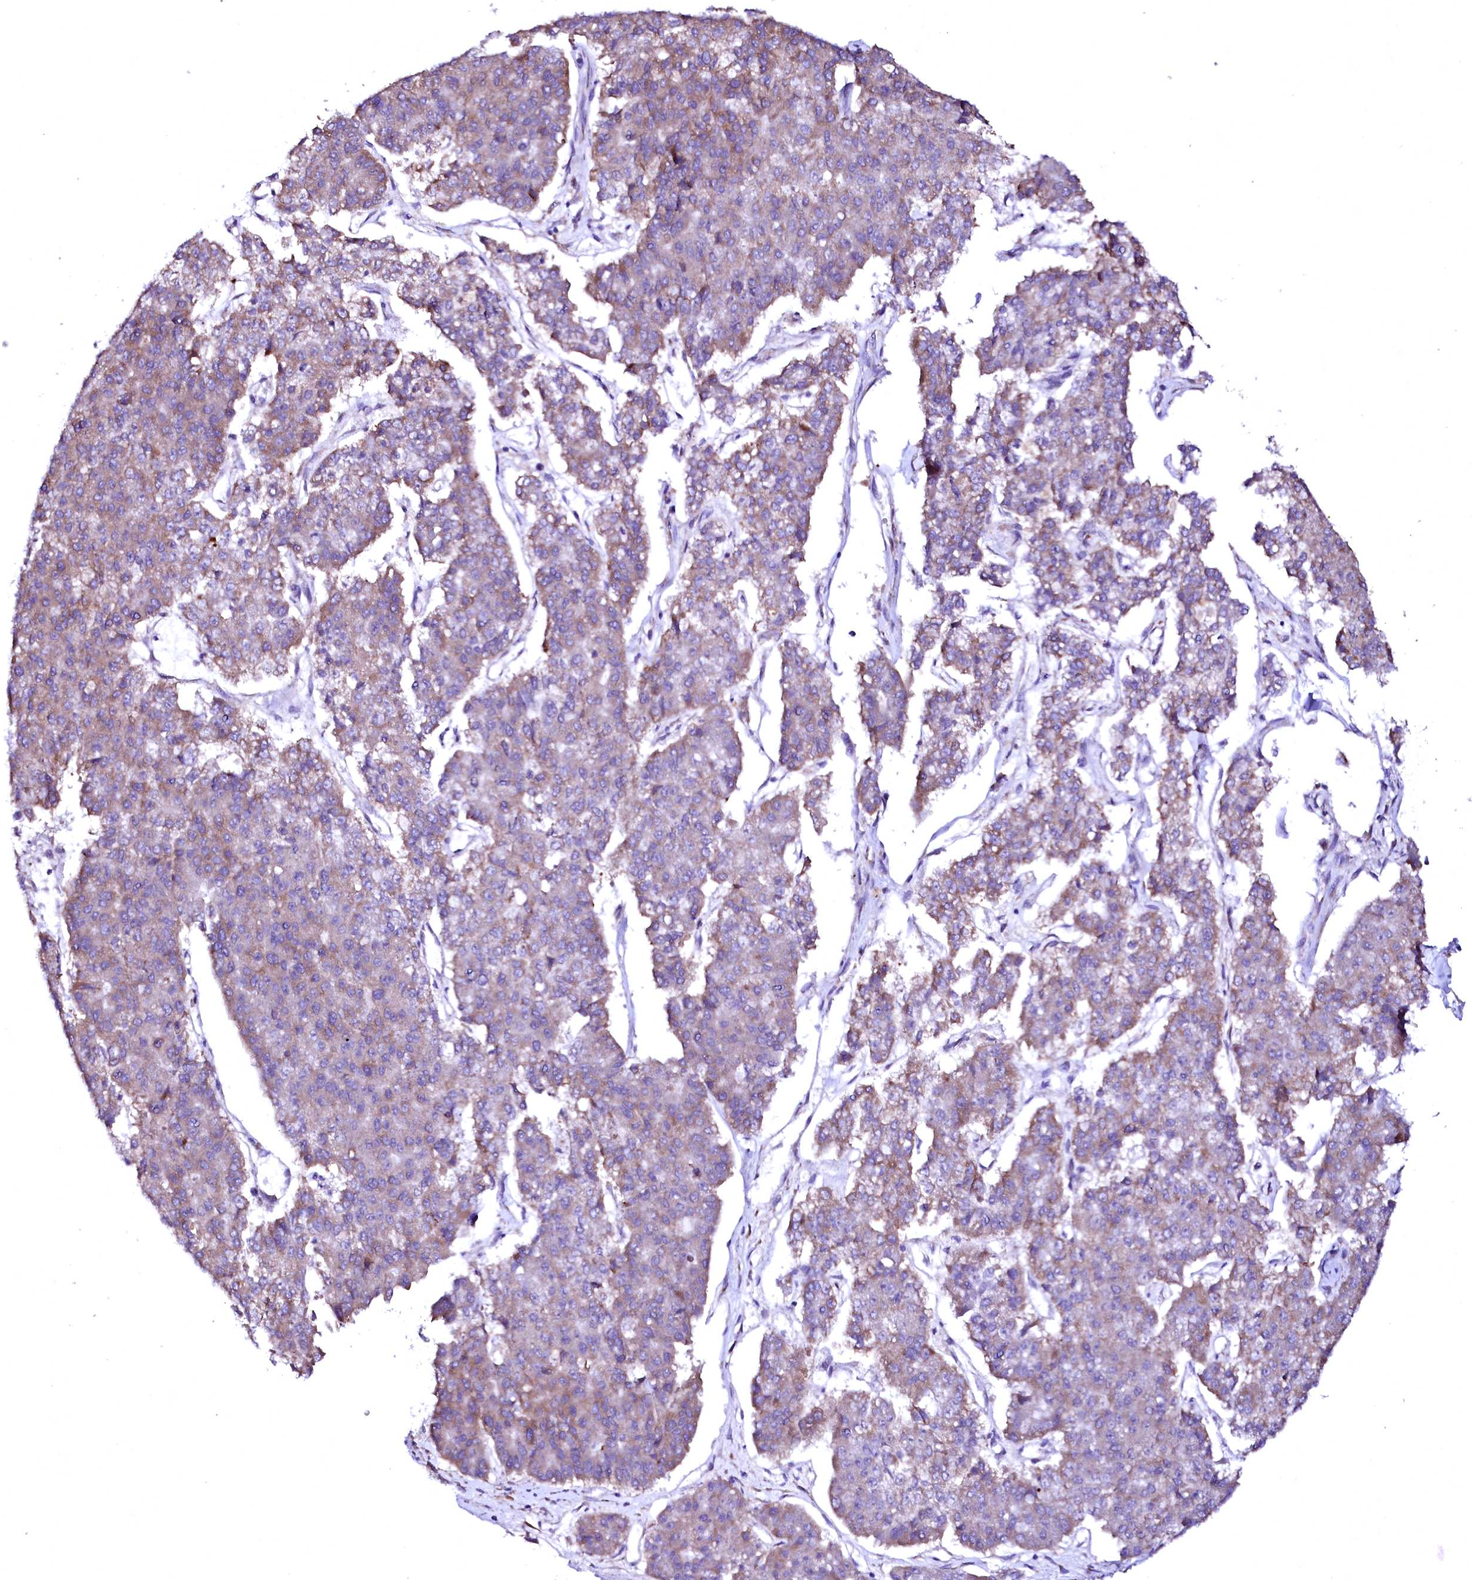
{"staining": {"intensity": "moderate", "quantity": "<25%", "location": "cytoplasmic/membranous"}, "tissue": "pancreatic cancer", "cell_type": "Tumor cells", "image_type": "cancer", "snomed": [{"axis": "morphology", "description": "Adenocarcinoma, NOS"}, {"axis": "topography", "description": "Pancreas"}], "caption": "Protein staining of pancreatic cancer tissue reveals moderate cytoplasmic/membranous expression in approximately <25% of tumor cells. The staining was performed using DAB (3,3'-diaminobenzidine) to visualize the protein expression in brown, while the nuclei were stained in blue with hematoxylin (Magnification: 20x).", "gene": "GPR176", "patient": {"sex": "male", "age": 50}}